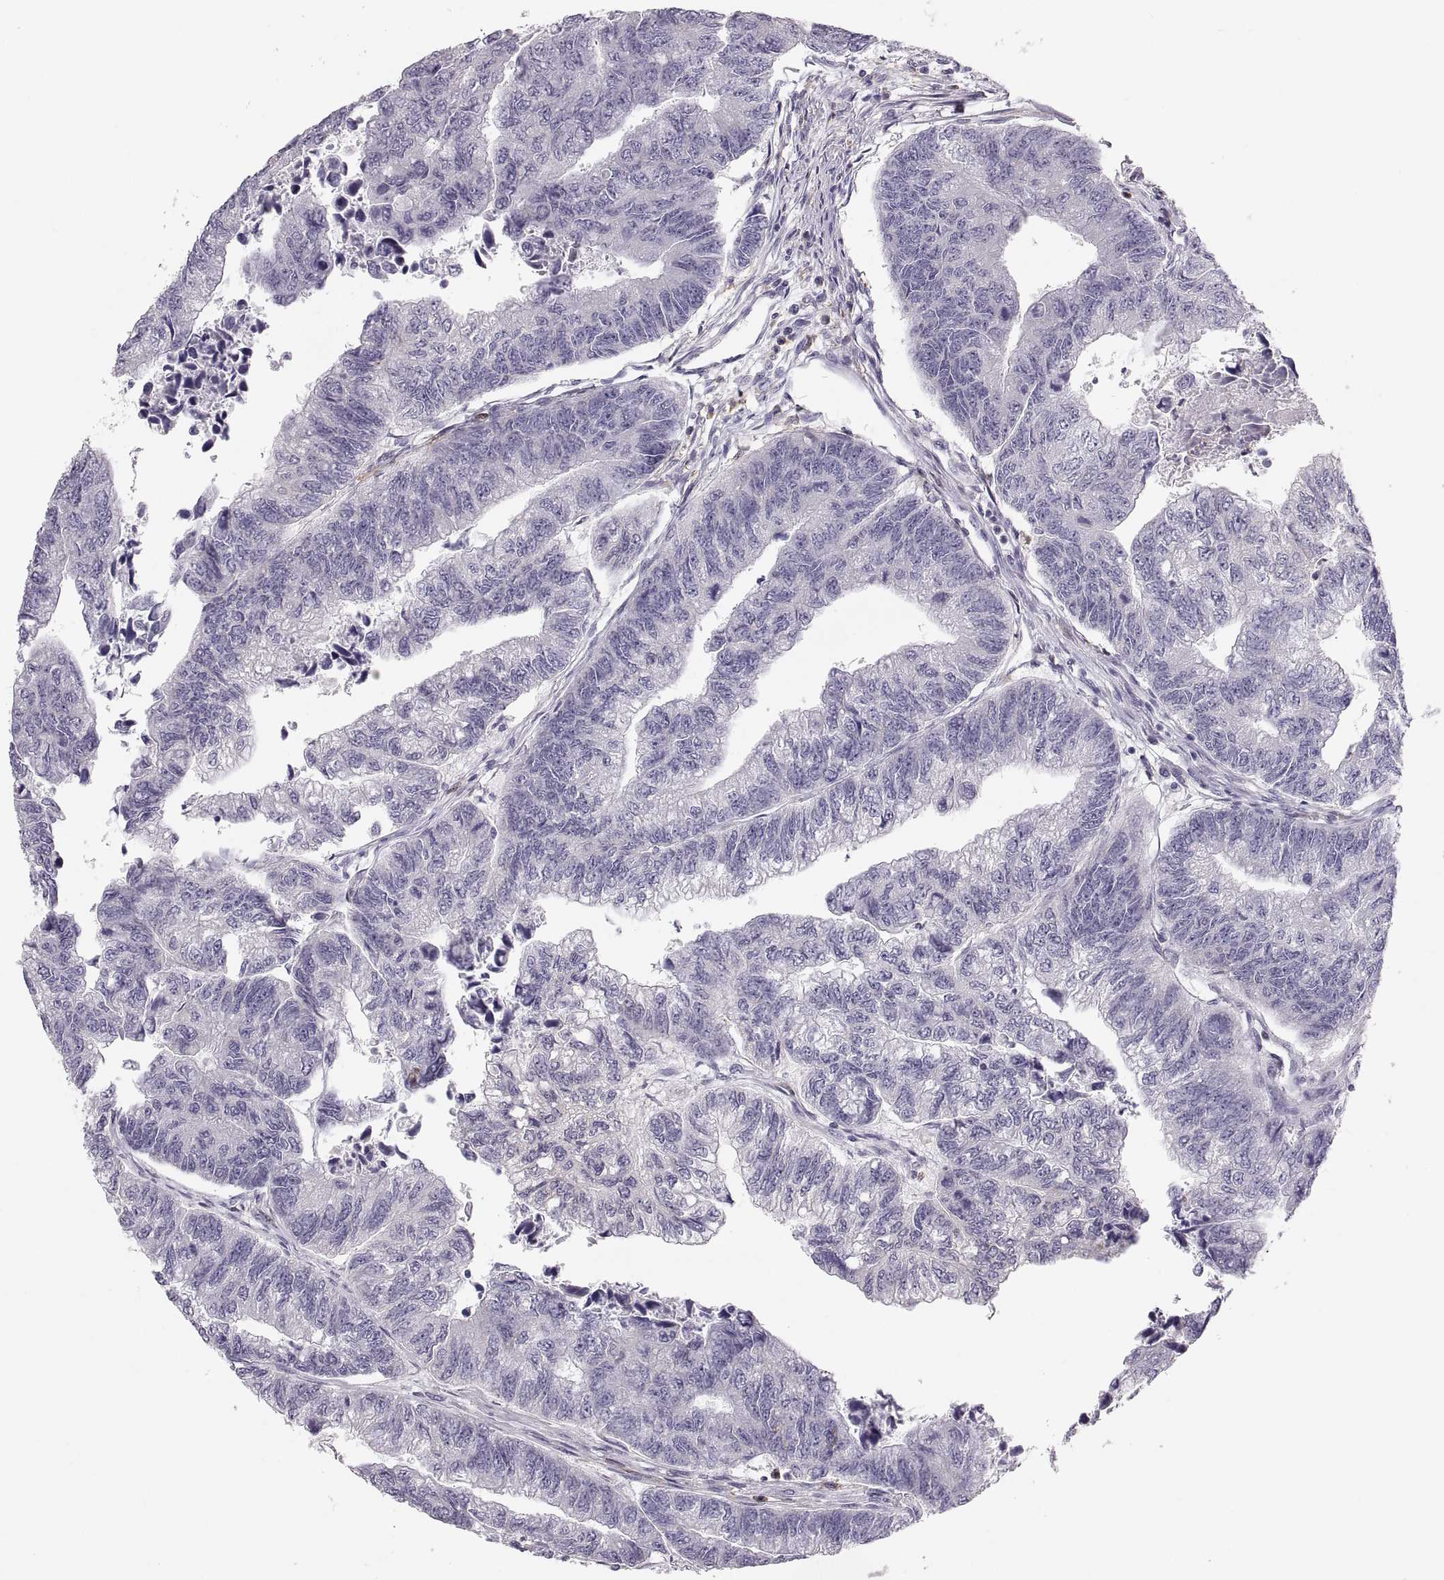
{"staining": {"intensity": "negative", "quantity": "none", "location": "none"}, "tissue": "colorectal cancer", "cell_type": "Tumor cells", "image_type": "cancer", "snomed": [{"axis": "morphology", "description": "Adenocarcinoma, NOS"}, {"axis": "topography", "description": "Colon"}], "caption": "The histopathology image shows no staining of tumor cells in colorectal cancer (adenocarcinoma). (DAB (3,3'-diaminobenzidine) immunohistochemistry (IHC) visualized using brightfield microscopy, high magnification).", "gene": "RUNDC3A", "patient": {"sex": "female", "age": 65}}